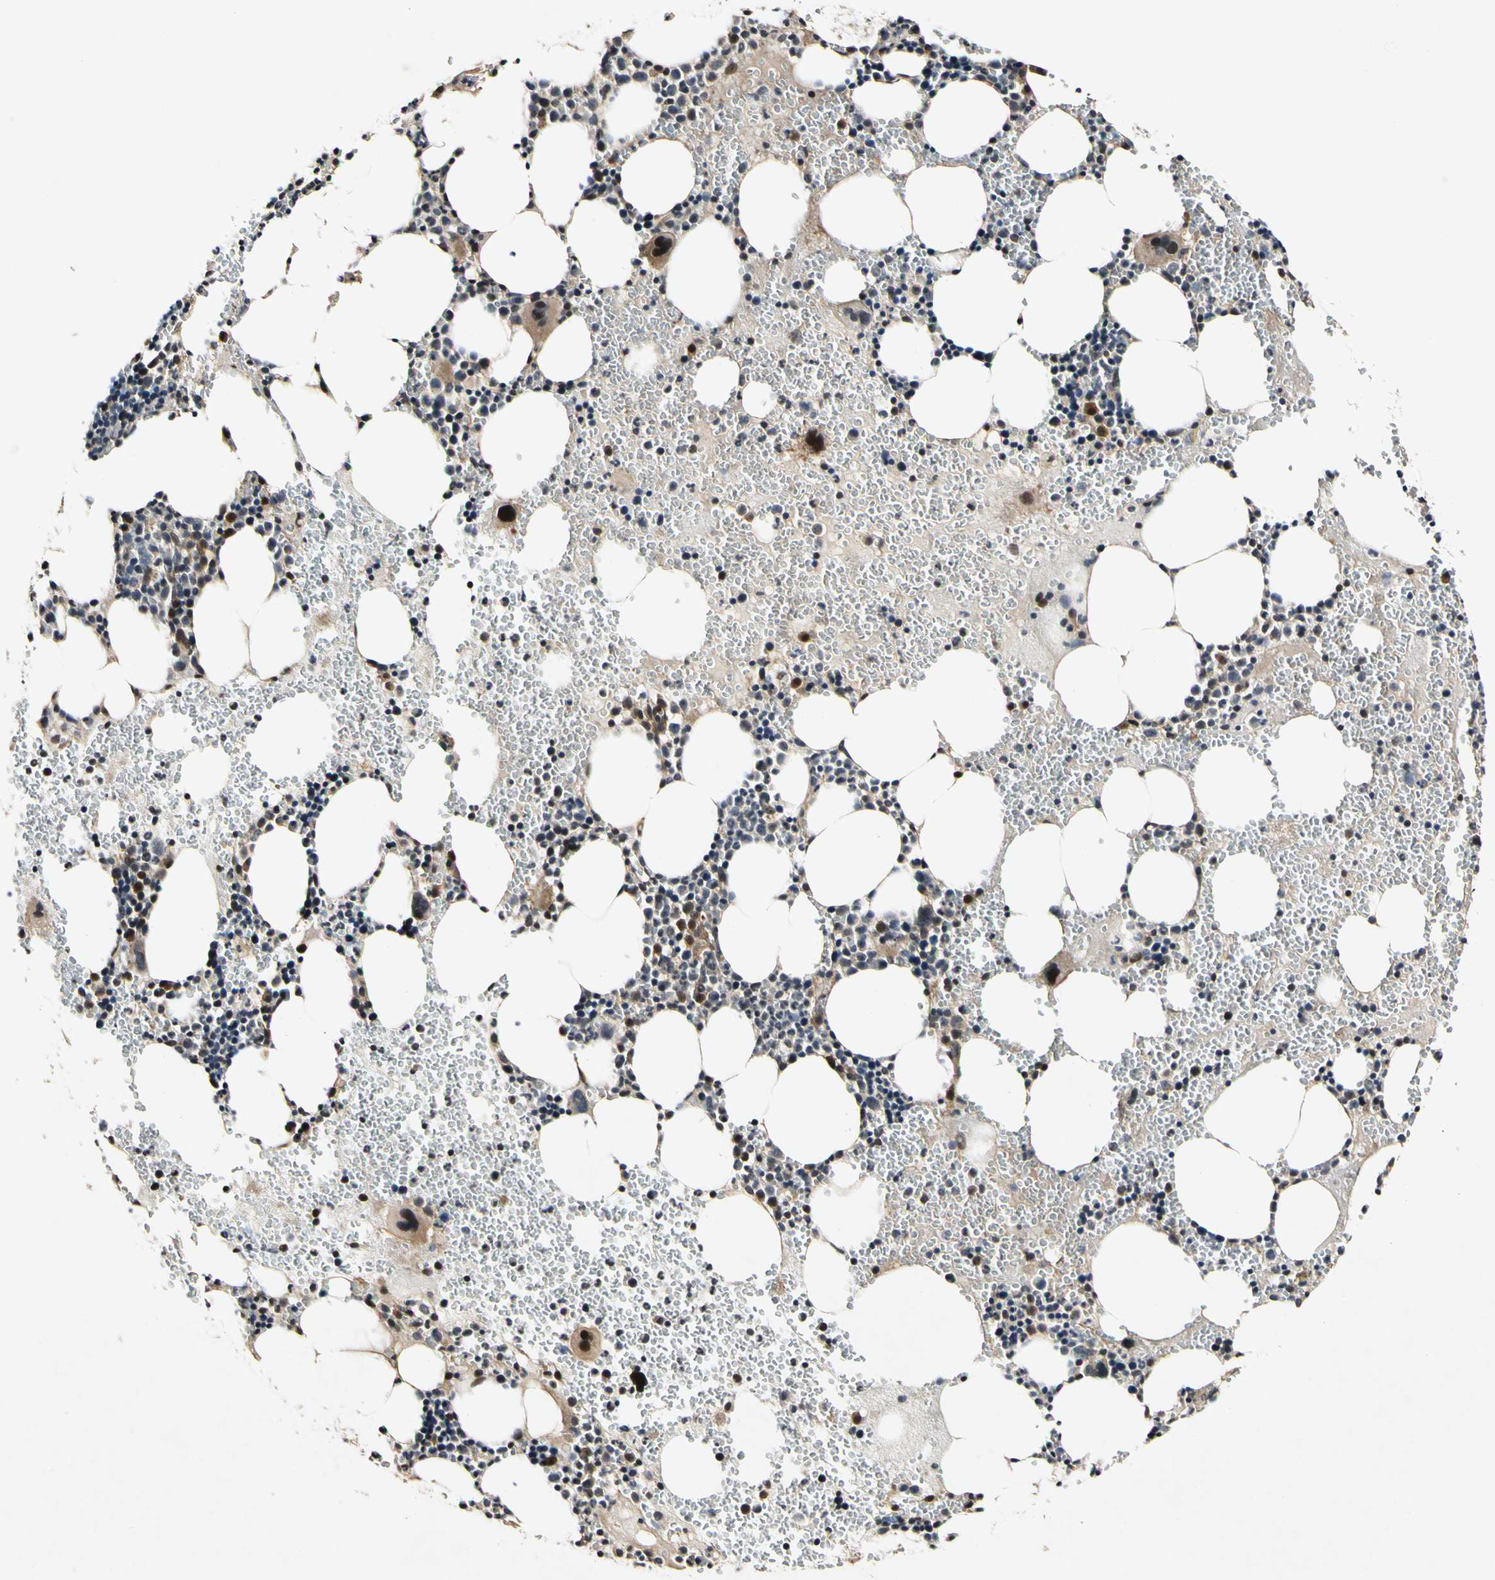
{"staining": {"intensity": "moderate", "quantity": "<25%", "location": "cytoplasmic/membranous,nuclear"}, "tissue": "bone marrow", "cell_type": "Hematopoietic cells", "image_type": "normal", "snomed": [{"axis": "morphology", "description": "Normal tissue, NOS"}, {"axis": "morphology", "description": "Inflammation, NOS"}, {"axis": "topography", "description": "Bone marrow"}], "caption": "Moderate cytoplasmic/membranous,nuclear expression is identified in approximately <25% of hematopoietic cells in unremarkable bone marrow.", "gene": "CSNK1E", "patient": {"sex": "female", "age": 76}}